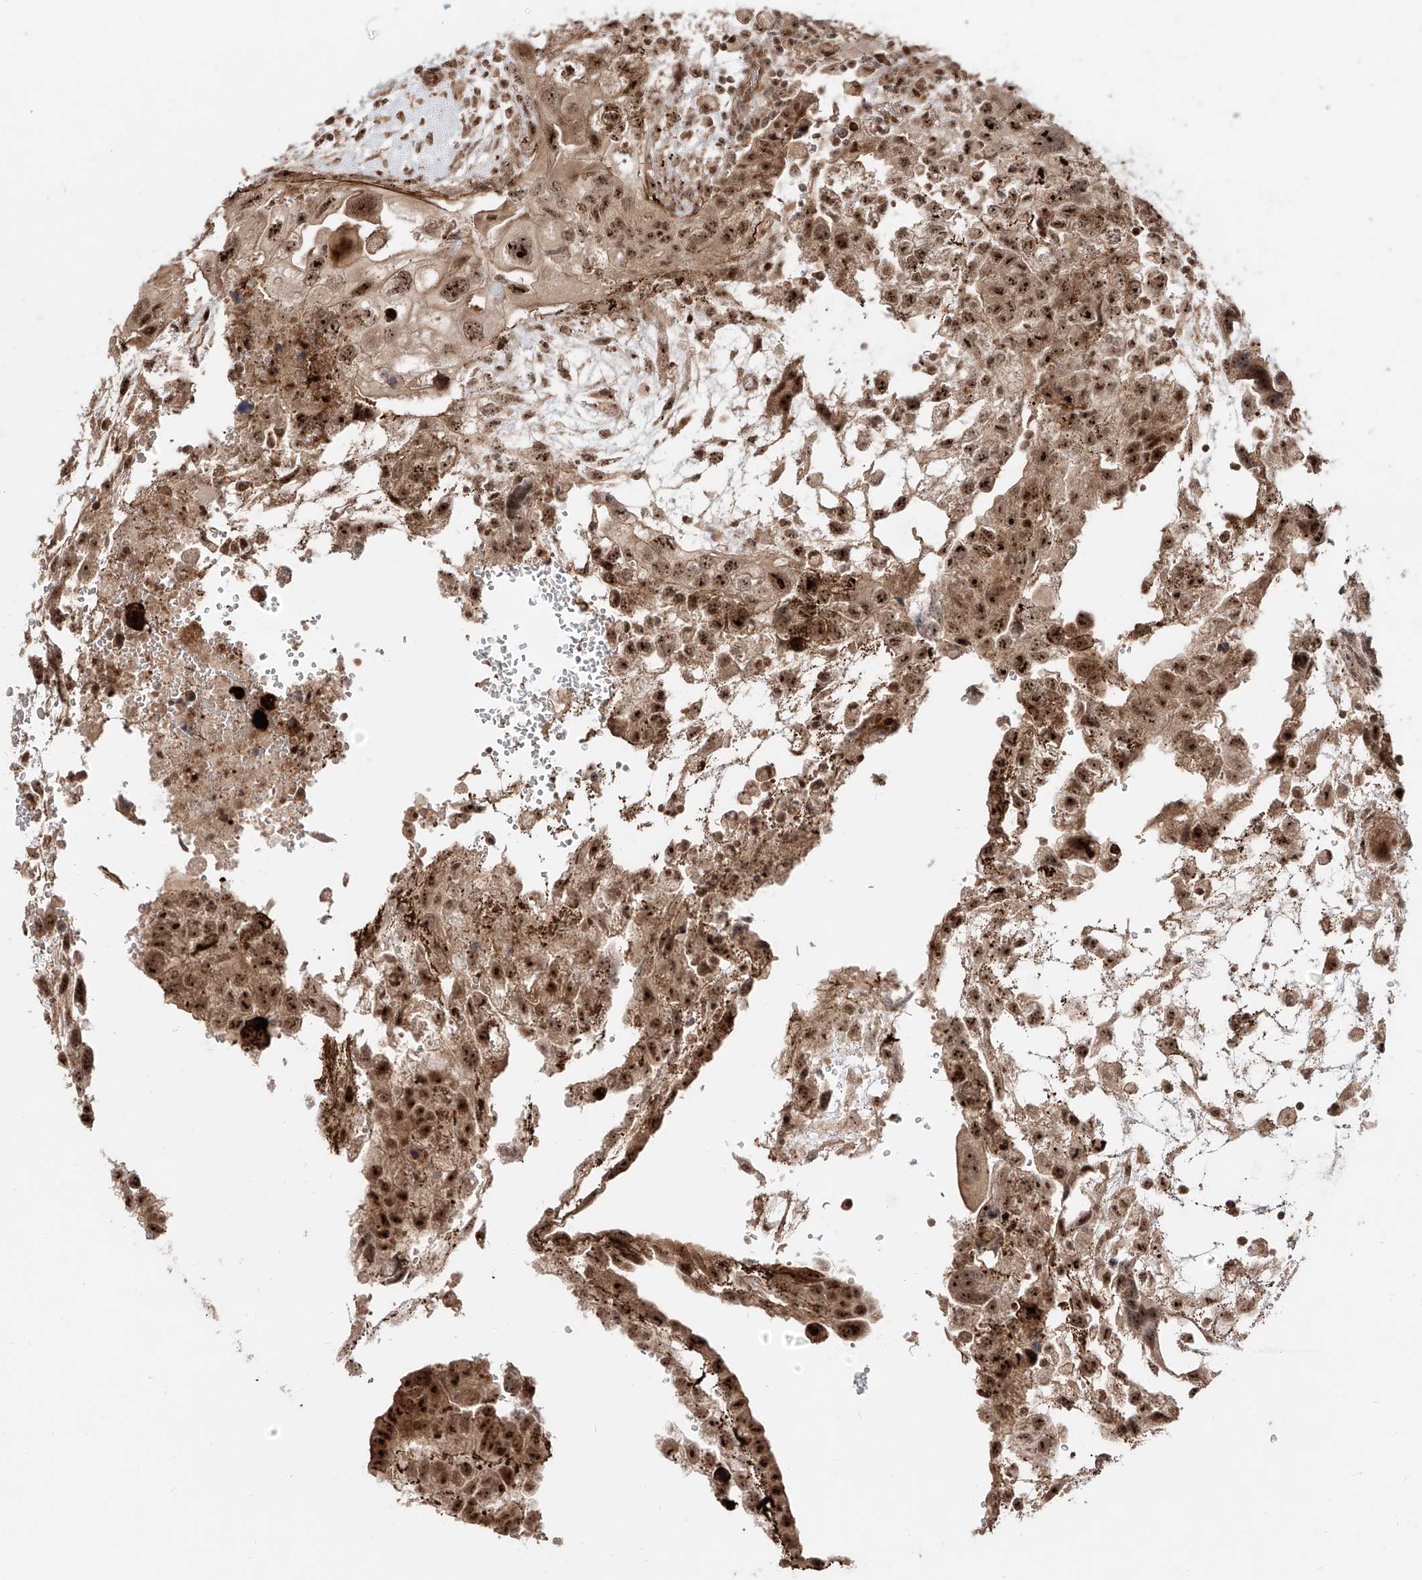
{"staining": {"intensity": "strong", "quantity": ">75%", "location": "cytoplasmic/membranous,nuclear"}, "tissue": "testis cancer", "cell_type": "Tumor cells", "image_type": "cancer", "snomed": [{"axis": "morphology", "description": "Carcinoma, Embryonal, NOS"}, {"axis": "topography", "description": "Testis"}], "caption": "Tumor cells exhibit high levels of strong cytoplasmic/membranous and nuclear expression in about >75% of cells in testis embryonal carcinoma. The staining was performed using DAB (3,3'-diaminobenzidine), with brown indicating positive protein expression. Nuclei are stained blue with hematoxylin.", "gene": "ZNF710", "patient": {"sex": "male", "age": 36}}